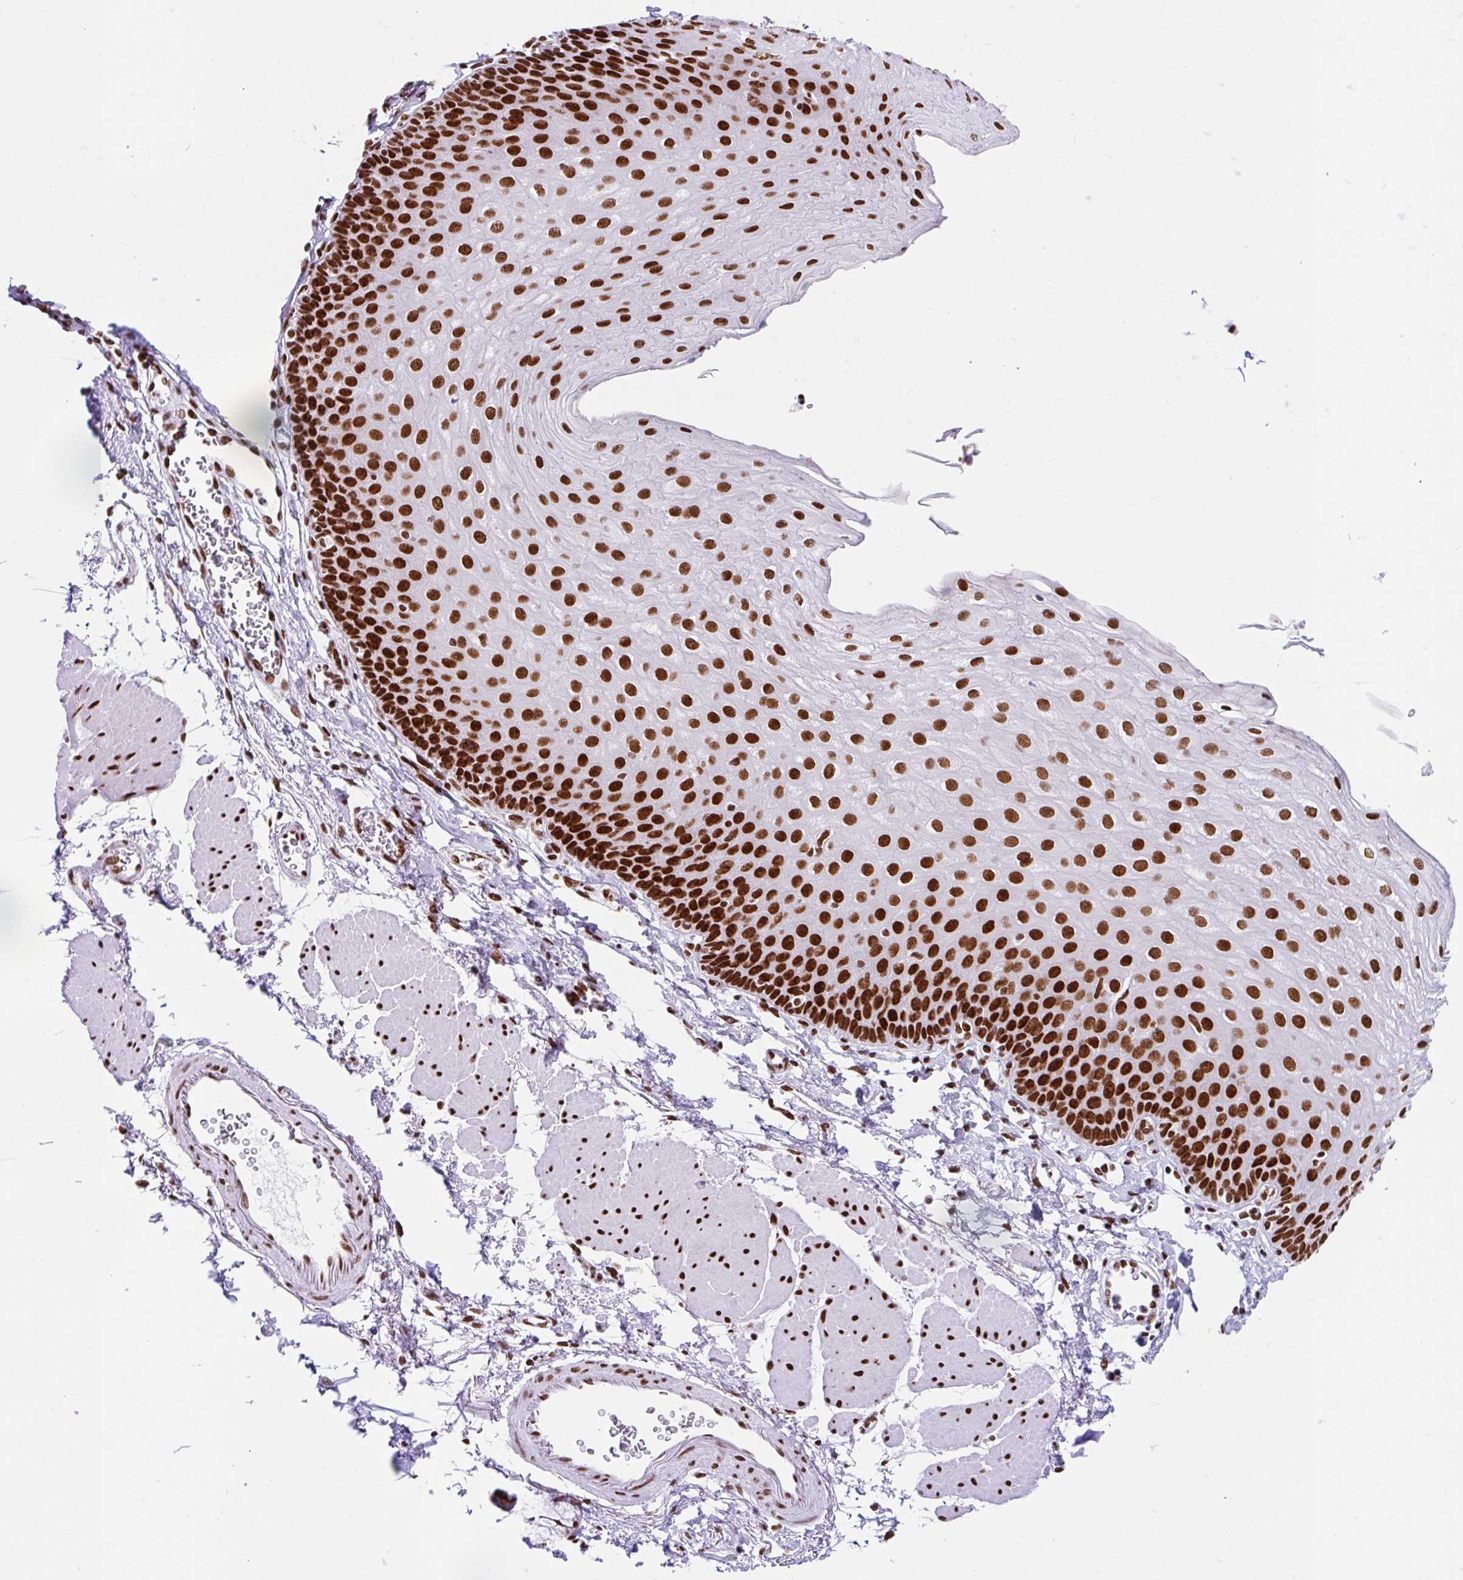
{"staining": {"intensity": "strong", "quantity": ">75%", "location": "nuclear"}, "tissue": "esophagus", "cell_type": "Squamous epithelial cells", "image_type": "normal", "snomed": [{"axis": "morphology", "description": "Normal tissue, NOS"}, {"axis": "topography", "description": "Esophagus"}], "caption": "Squamous epithelial cells show high levels of strong nuclear expression in approximately >75% of cells in normal human esophagus.", "gene": "KHDRBS1", "patient": {"sex": "female", "age": 81}}